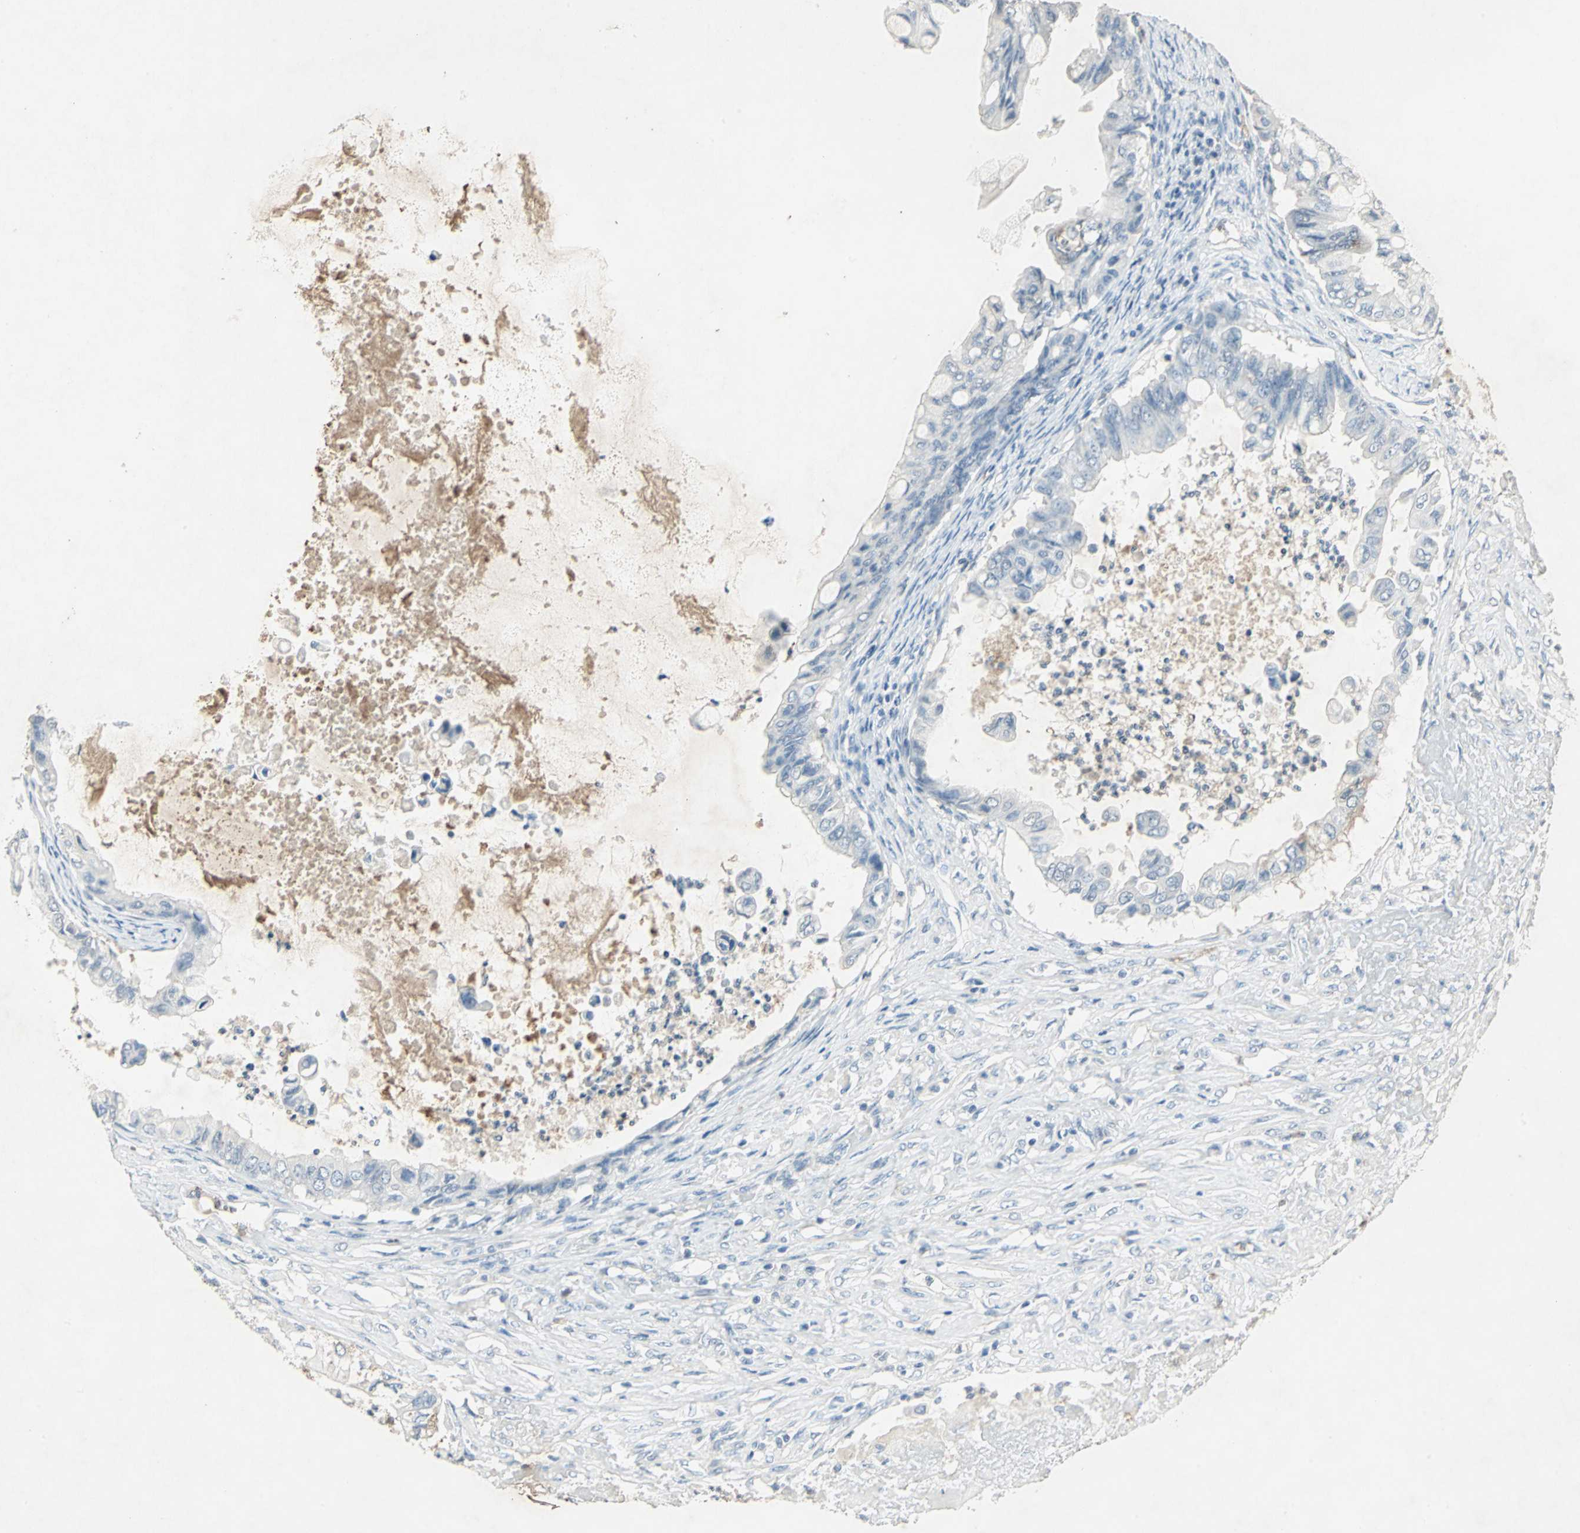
{"staining": {"intensity": "negative", "quantity": "none", "location": "none"}, "tissue": "ovarian cancer", "cell_type": "Tumor cells", "image_type": "cancer", "snomed": [{"axis": "morphology", "description": "Cystadenocarcinoma, mucinous, NOS"}, {"axis": "topography", "description": "Ovary"}], "caption": "The histopathology image displays no staining of tumor cells in ovarian cancer (mucinous cystadenocarcinoma).", "gene": "CAMK2B", "patient": {"sex": "female", "age": 80}}